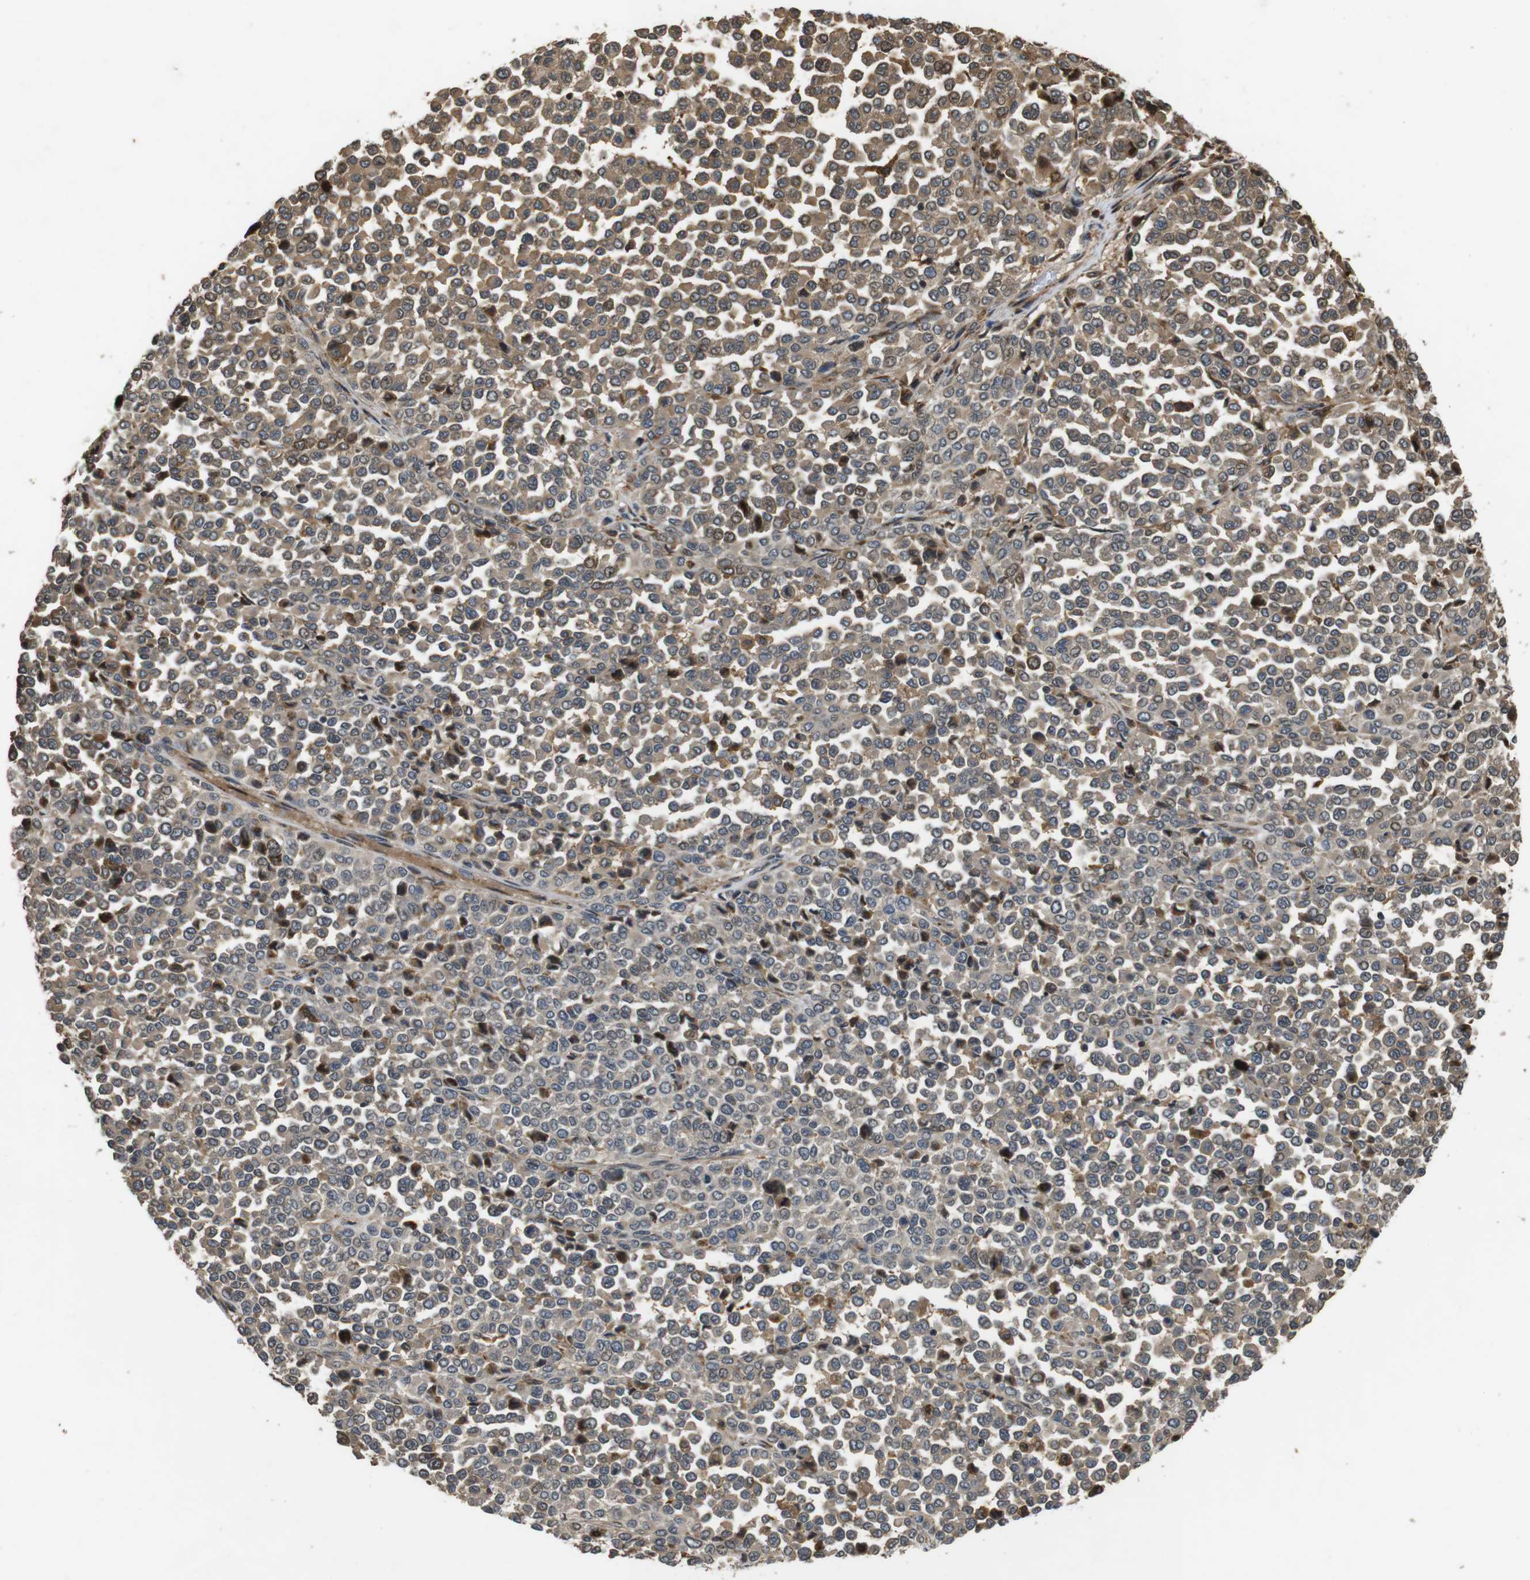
{"staining": {"intensity": "moderate", "quantity": ">75%", "location": "cytoplasmic/membranous,nuclear"}, "tissue": "melanoma", "cell_type": "Tumor cells", "image_type": "cancer", "snomed": [{"axis": "morphology", "description": "Malignant melanoma, Metastatic site"}, {"axis": "topography", "description": "Pancreas"}], "caption": "Approximately >75% of tumor cells in human melanoma exhibit moderate cytoplasmic/membranous and nuclear protein staining as visualized by brown immunohistochemical staining.", "gene": "FZD10", "patient": {"sex": "female", "age": 30}}